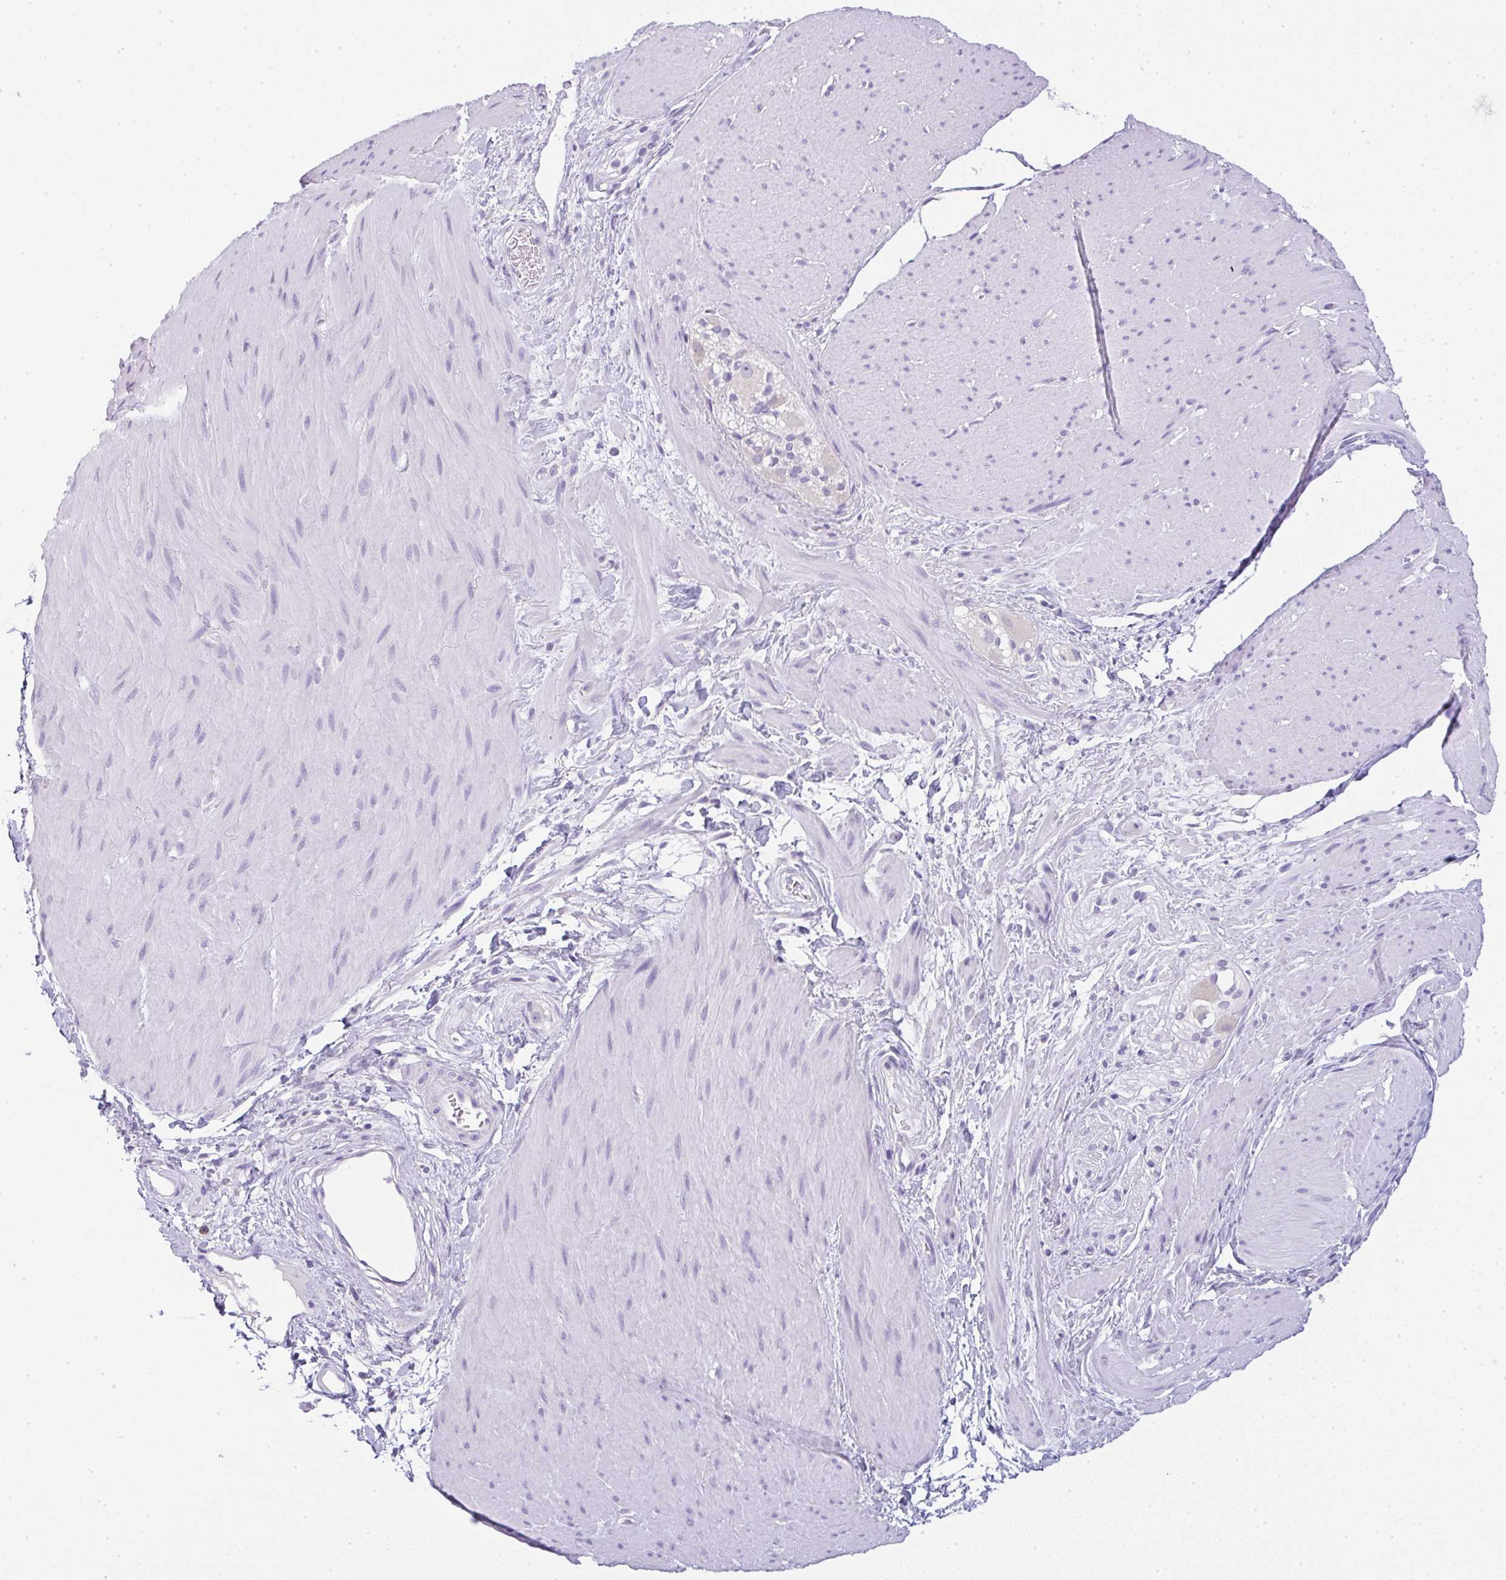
{"staining": {"intensity": "negative", "quantity": "none", "location": "none"}, "tissue": "smooth muscle", "cell_type": "Smooth muscle cells", "image_type": "normal", "snomed": [{"axis": "morphology", "description": "Normal tissue, NOS"}, {"axis": "topography", "description": "Smooth muscle"}, {"axis": "topography", "description": "Rectum"}], "caption": "IHC of normal smooth muscle demonstrates no positivity in smooth muscle cells. (DAB (3,3'-diaminobenzidine) IHC, high magnification).", "gene": "LPAR4", "patient": {"sex": "male", "age": 53}}